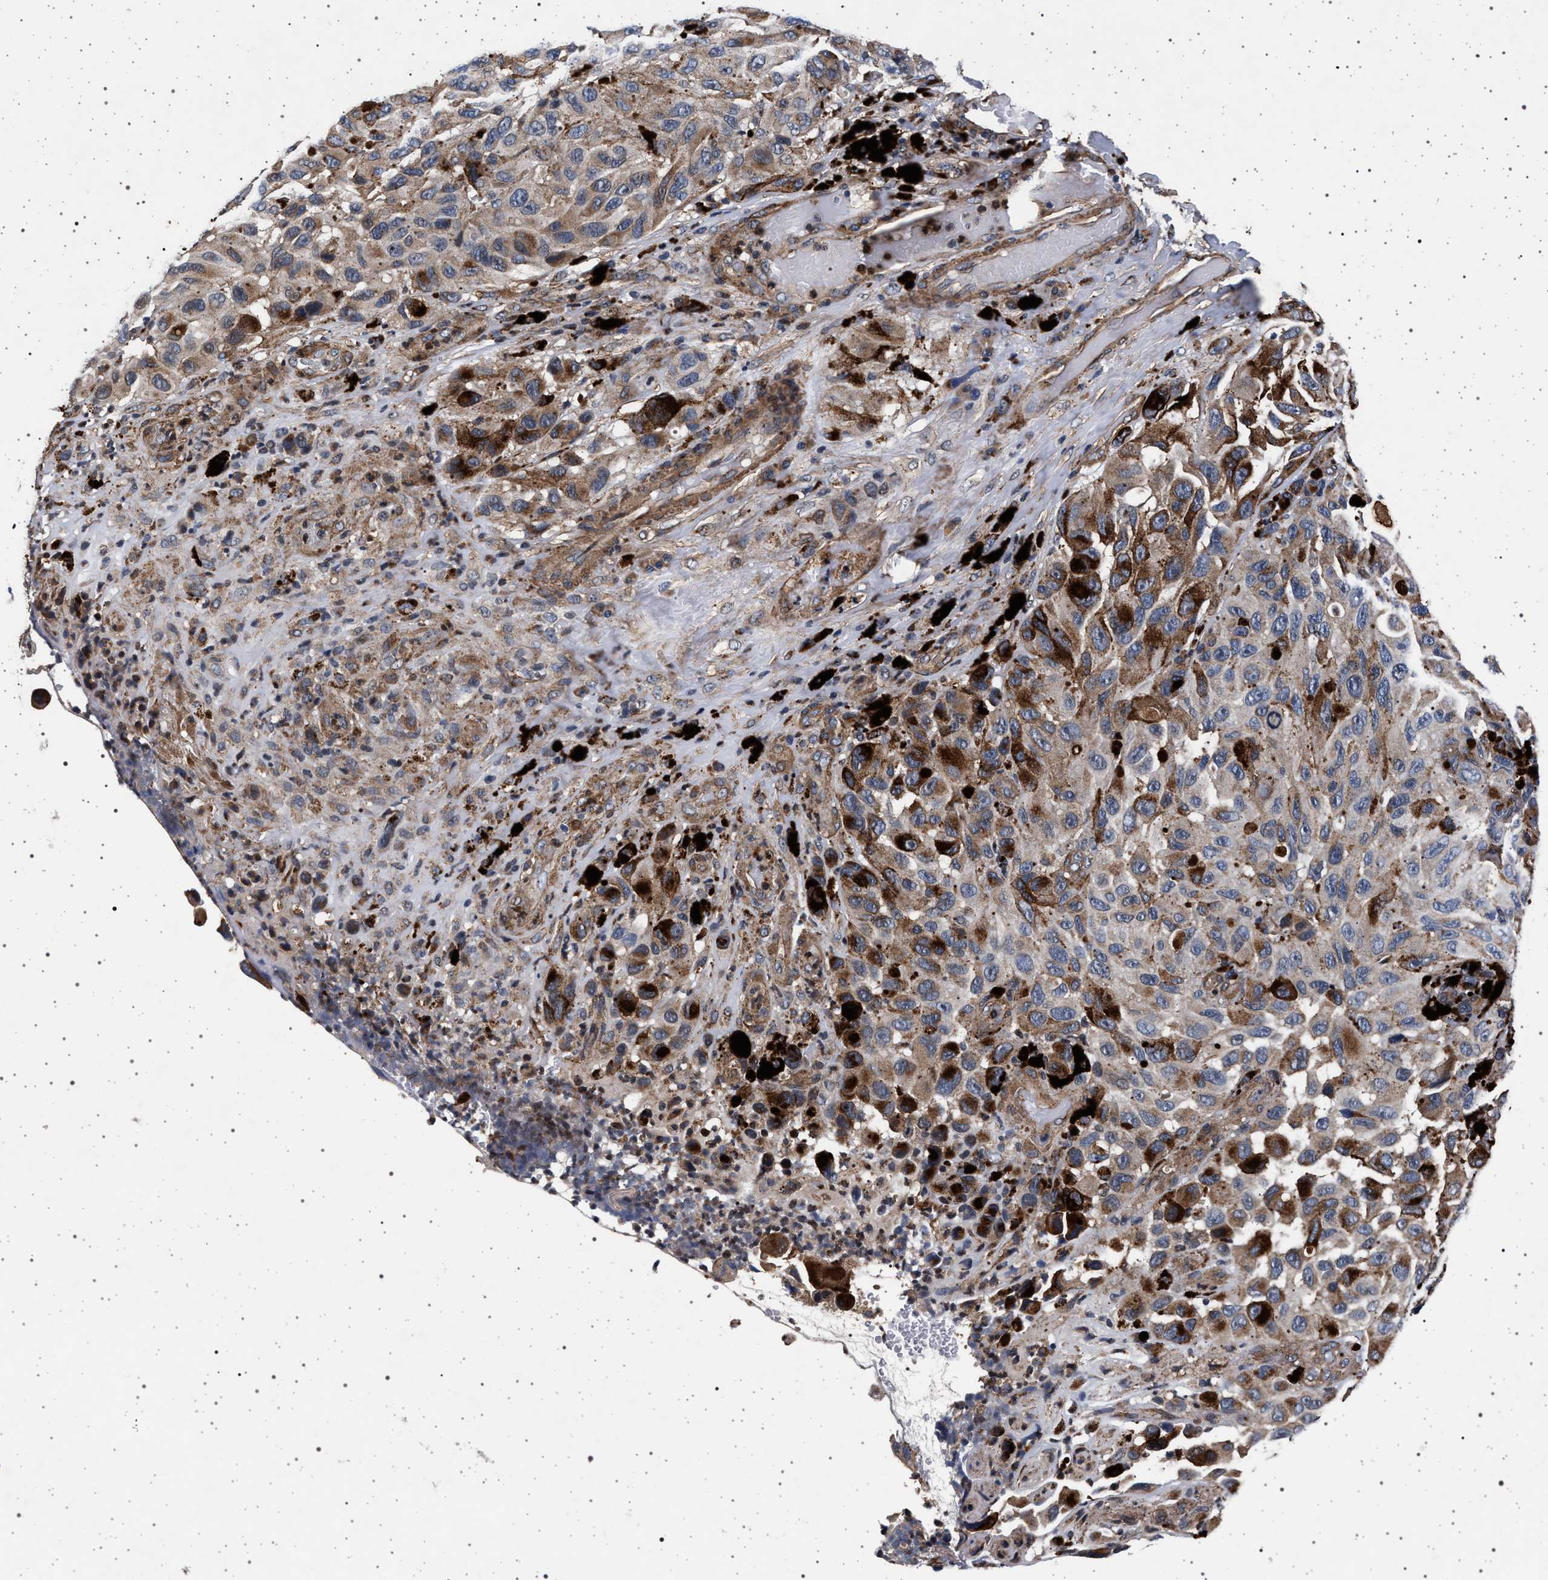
{"staining": {"intensity": "moderate", "quantity": "25%-75%", "location": "cytoplasmic/membranous"}, "tissue": "melanoma", "cell_type": "Tumor cells", "image_type": "cancer", "snomed": [{"axis": "morphology", "description": "Malignant melanoma, NOS"}, {"axis": "topography", "description": "Skin"}], "caption": "The photomicrograph displays immunohistochemical staining of melanoma. There is moderate cytoplasmic/membranous expression is present in approximately 25%-75% of tumor cells.", "gene": "KCNK6", "patient": {"sex": "female", "age": 73}}